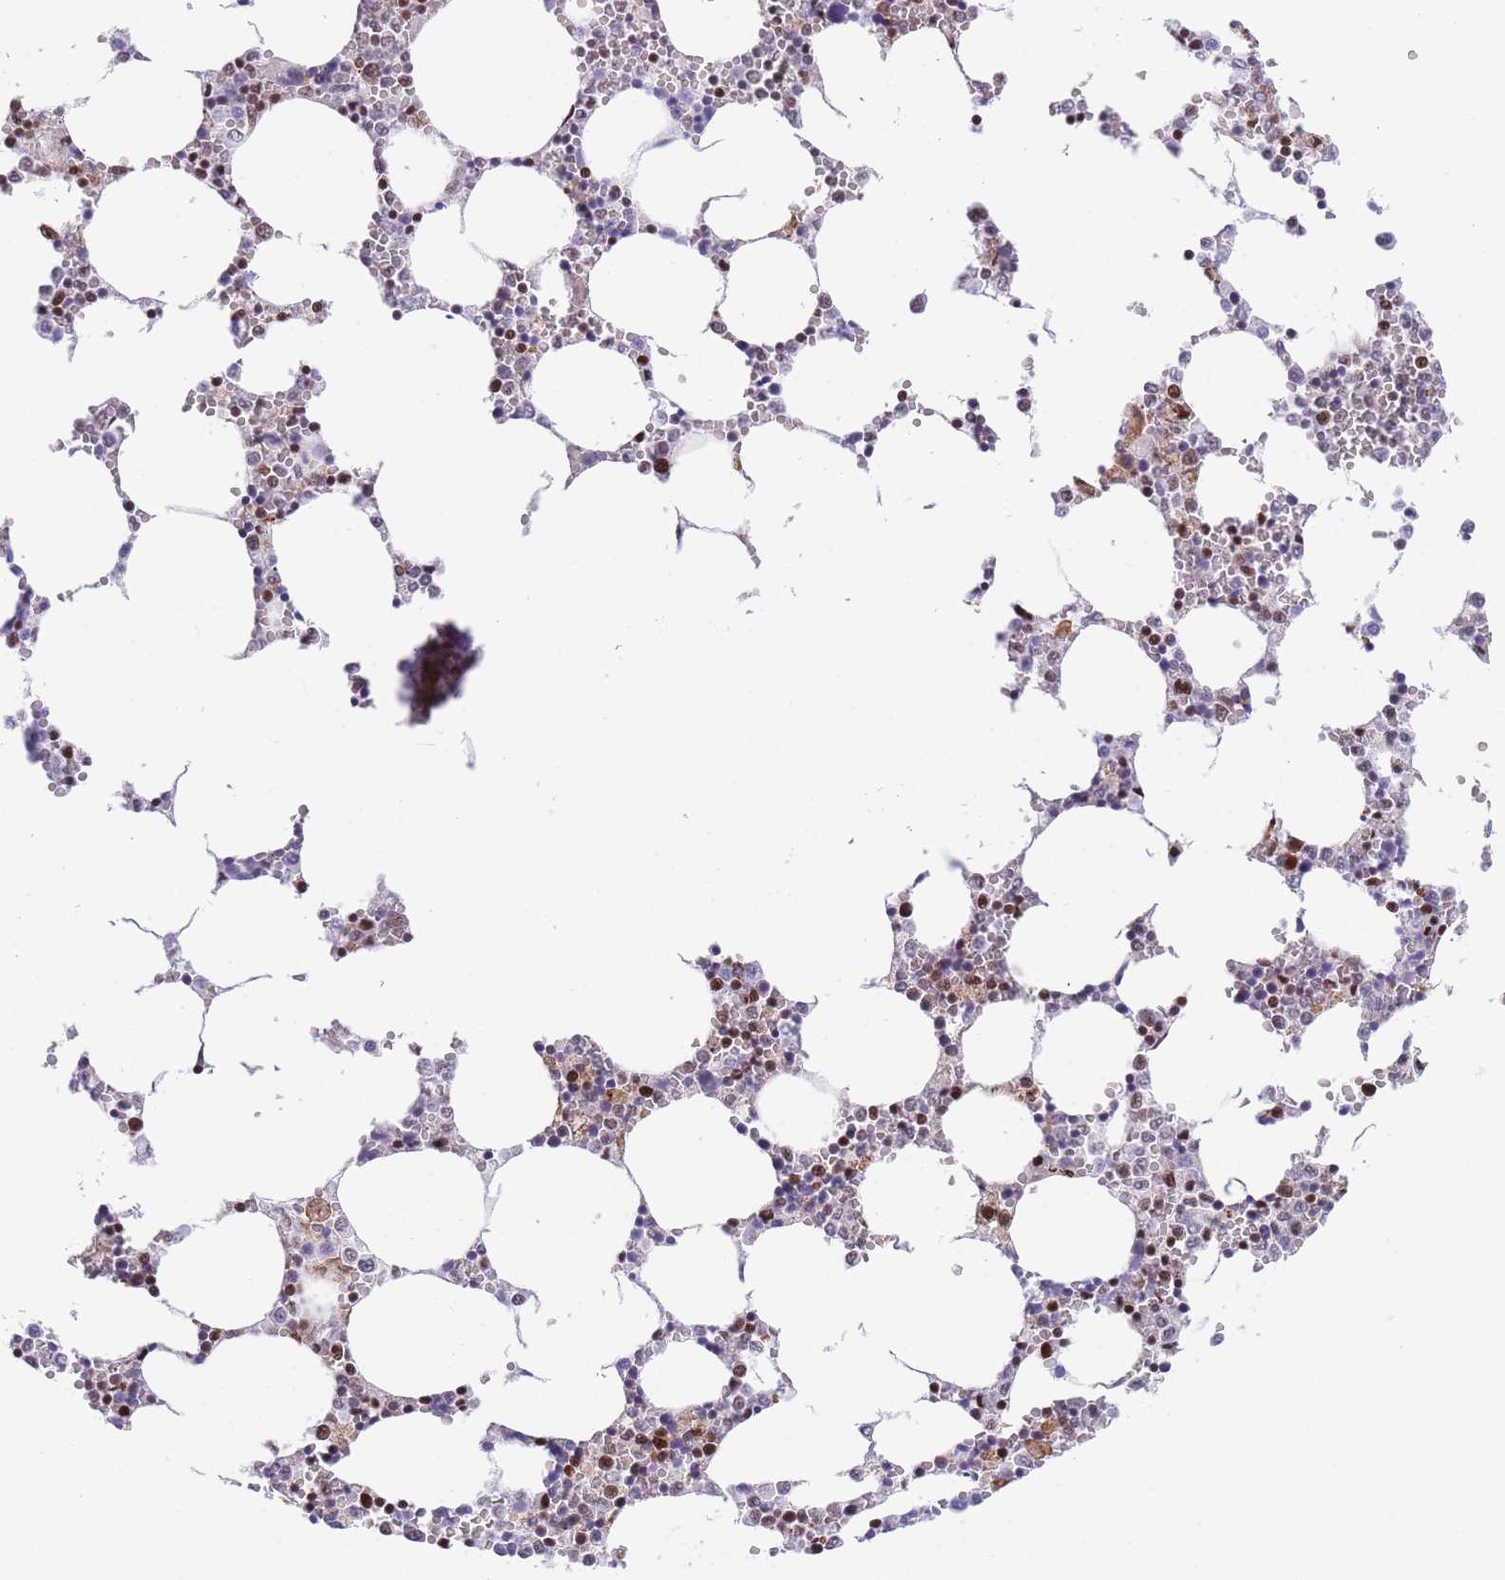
{"staining": {"intensity": "strong", "quantity": "<25%", "location": "cytoplasmic/membranous,nuclear"}, "tissue": "bone marrow", "cell_type": "Hematopoietic cells", "image_type": "normal", "snomed": [{"axis": "morphology", "description": "Normal tissue, NOS"}, {"axis": "topography", "description": "Bone marrow"}], "caption": "Immunohistochemical staining of unremarkable bone marrow displays strong cytoplasmic/membranous,nuclear protein expression in about <25% of hematopoietic cells.", "gene": "DNAJC3", "patient": {"sex": "female", "age": 64}}